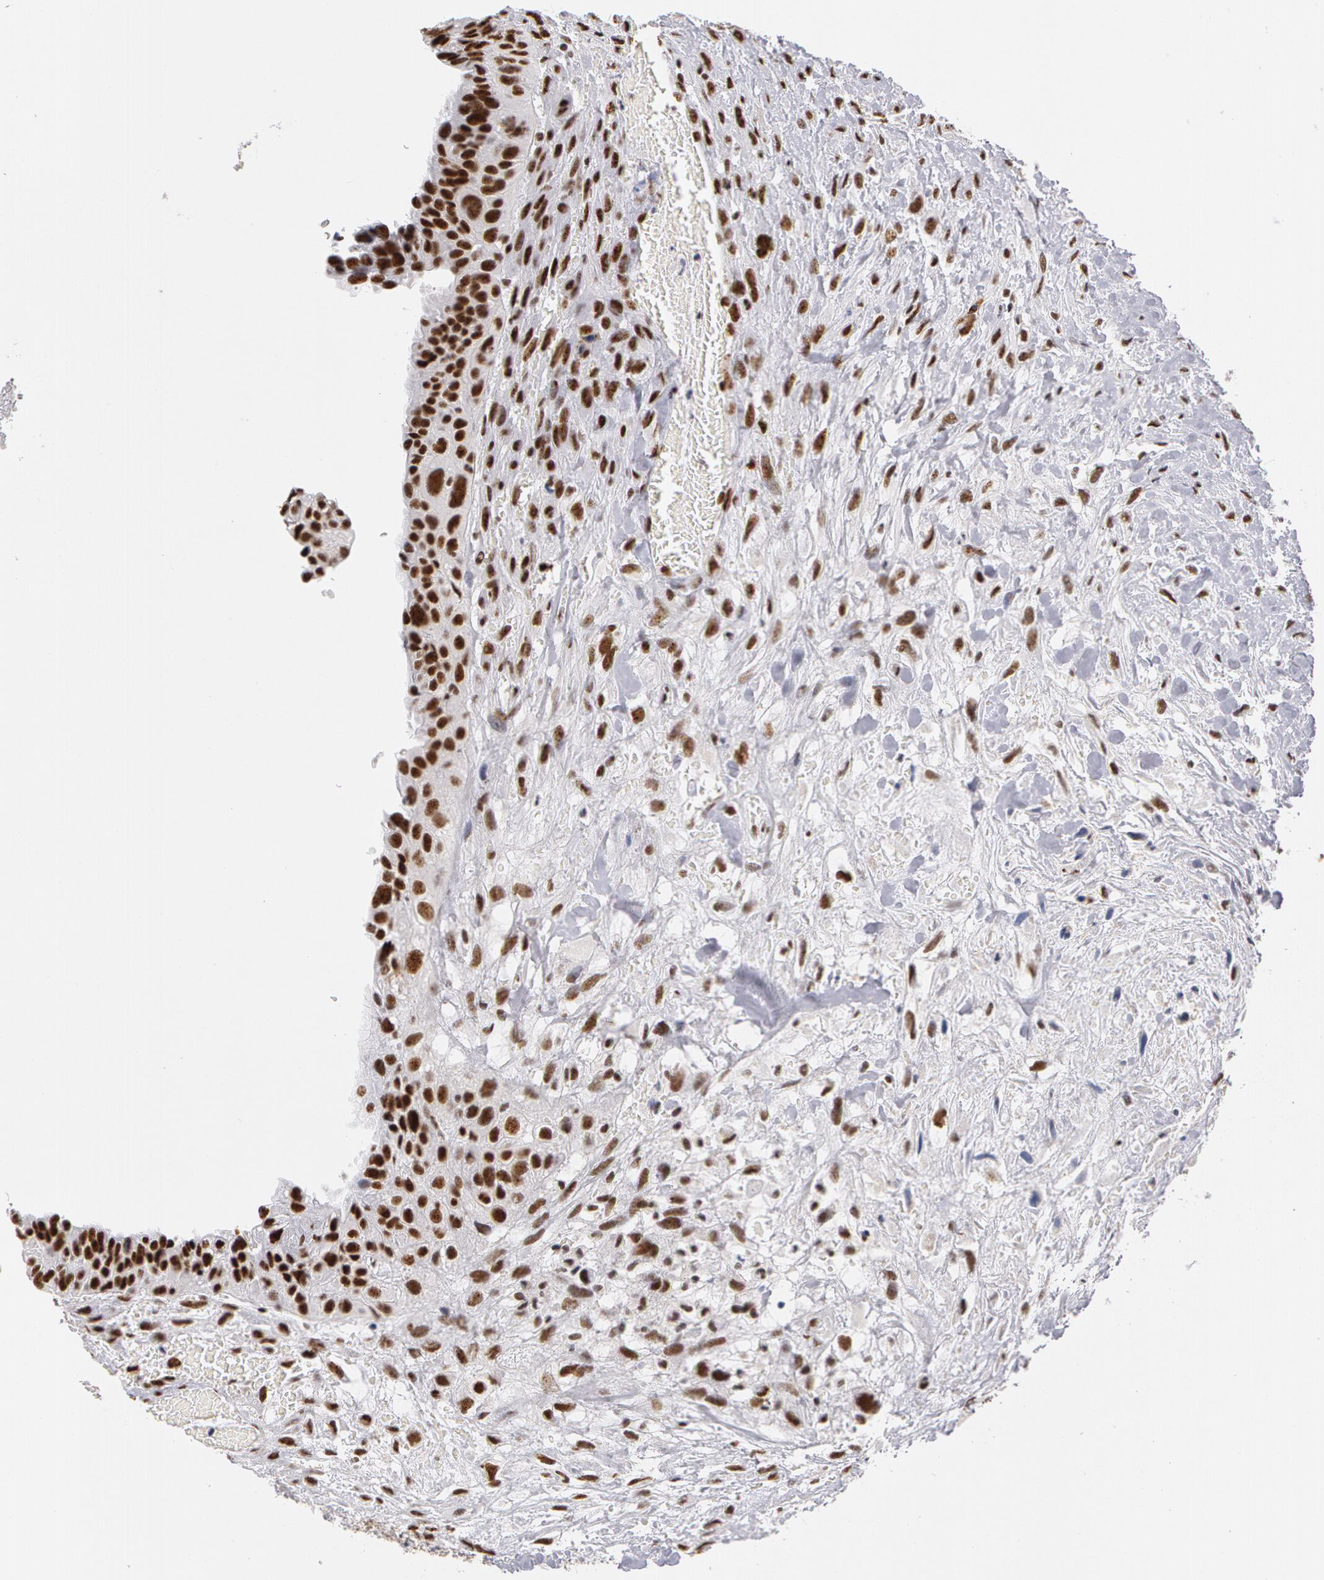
{"staining": {"intensity": "moderate", "quantity": ">75%", "location": "nuclear"}, "tissue": "breast cancer", "cell_type": "Tumor cells", "image_type": "cancer", "snomed": [{"axis": "morphology", "description": "Neoplasm, malignant, NOS"}, {"axis": "topography", "description": "Breast"}], "caption": "Brown immunohistochemical staining in breast cancer (malignant neoplasm) displays moderate nuclear staining in approximately >75% of tumor cells. (Stains: DAB (3,3'-diaminobenzidine) in brown, nuclei in blue, Microscopy: brightfield microscopy at high magnification).", "gene": "PNN", "patient": {"sex": "female", "age": 50}}